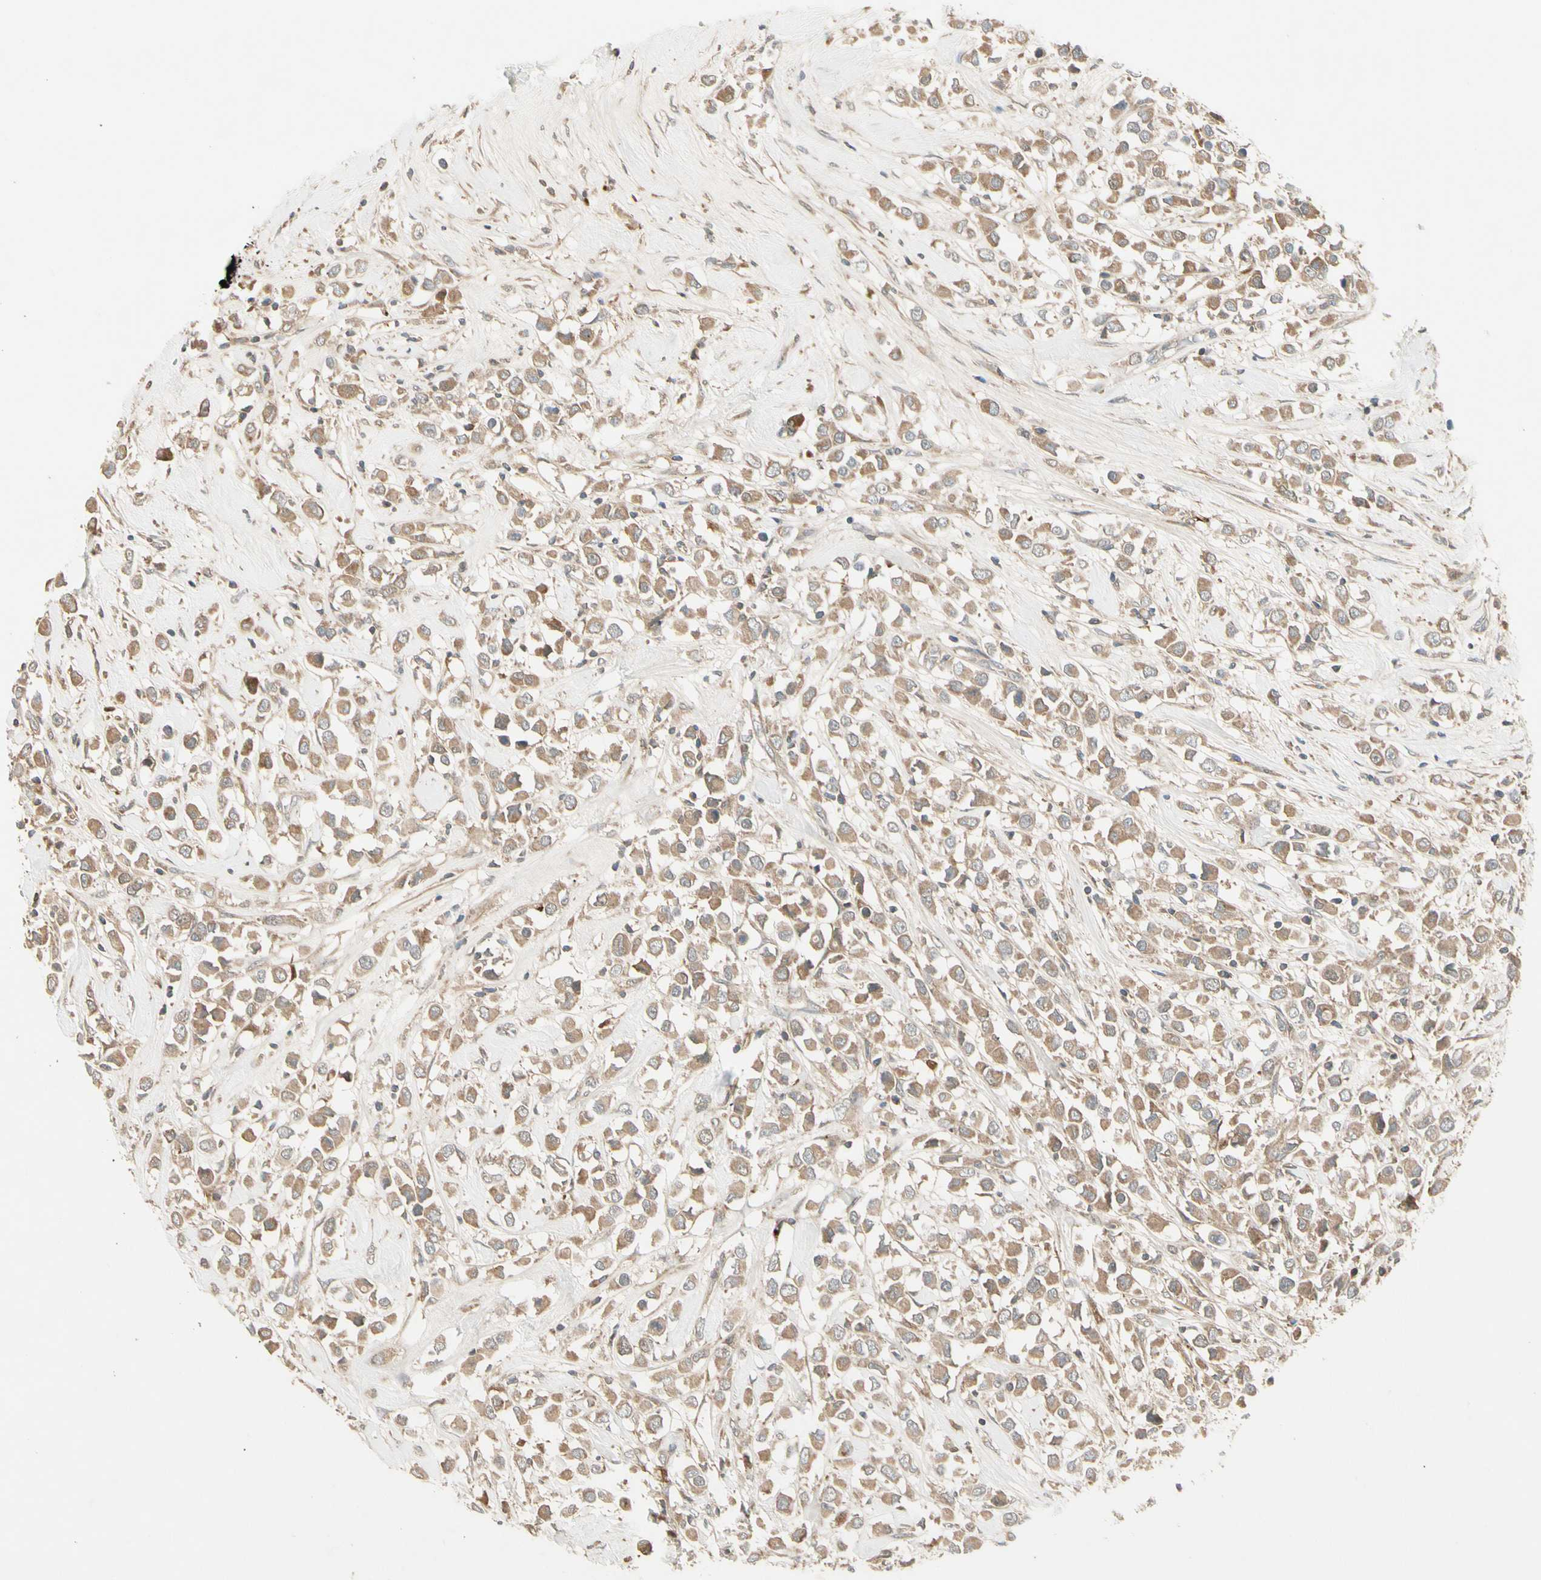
{"staining": {"intensity": "moderate", "quantity": ">75%", "location": "cytoplasmic/membranous"}, "tissue": "breast cancer", "cell_type": "Tumor cells", "image_type": "cancer", "snomed": [{"axis": "morphology", "description": "Duct carcinoma"}, {"axis": "topography", "description": "Breast"}], "caption": "Breast cancer stained with a protein marker shows moderate staining in tumor cells.", "gene": "ACVR1C", "patient": {"sex": "female", "age": 61}}